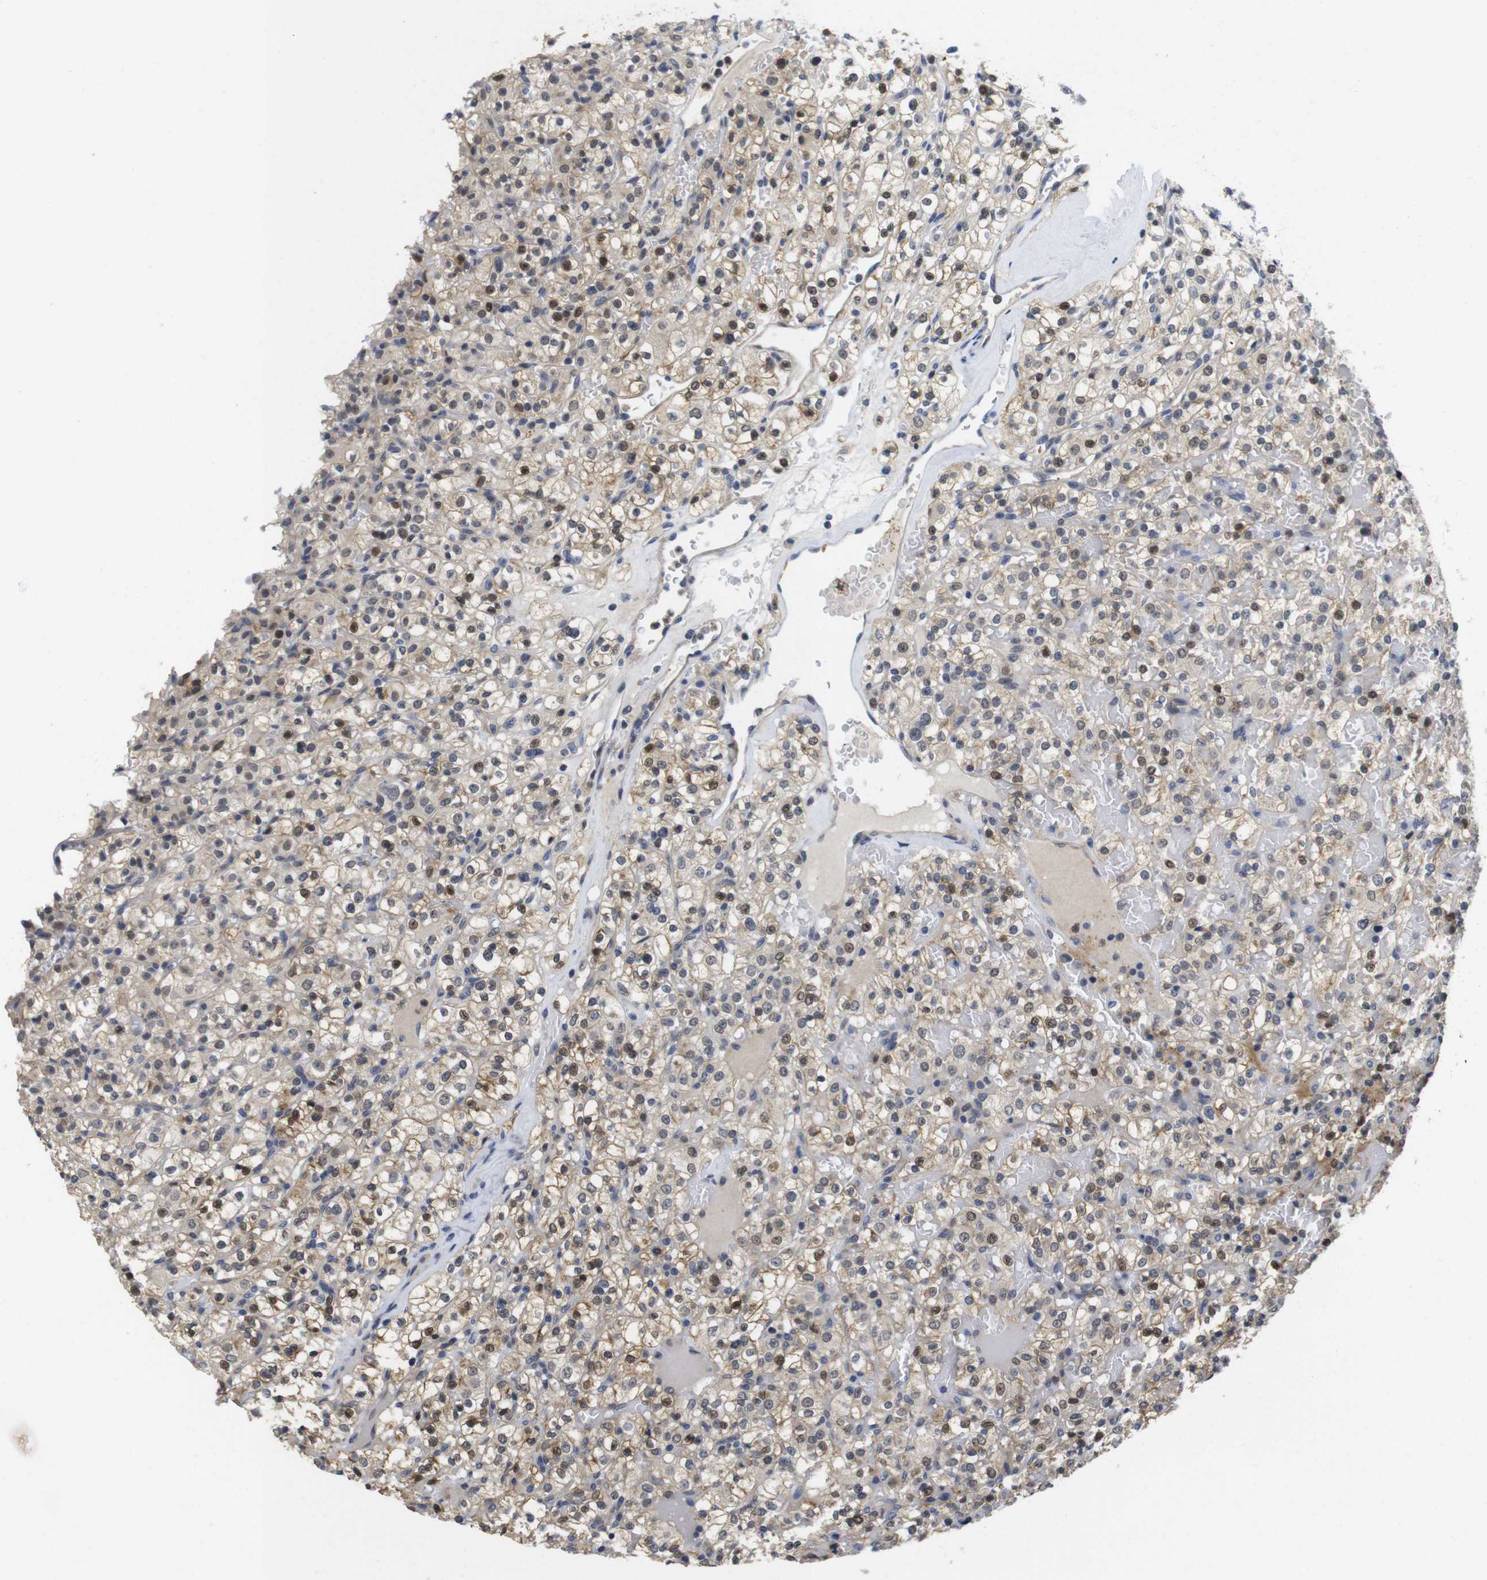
{"staining": {"intensity": "moderate", "quantity": ">75%", "location": "cytoplasmic/membranous,nuclear"}, "tissue": "renal cancer", "cell_type": "Tumor cells", "image_type": "cancer", "snomed": [{"axis": "morphology", "description": "Normal tissue, NOS"}, {"axis": "morphology", "description": "Adenocarcinoma, NOS"}, {"axis": "topography", "description": "Kidney"}], "caption": "Immunohistochemistry (IHC) staining of adenocarcinoma (renal), which exhibits medium levels of moderate cytoplasmic/membranous and nuclear expression in about >75% of tumor cells indicating moderate cytoplasmic/membranous and nuclear protein positivity. The staining was performed using DAB (brown) for protein detection and nuclei were counterstained in hematoxylin (blue).", "gene": "FNTA", "patient": {"sex": "female", "age": 72}}